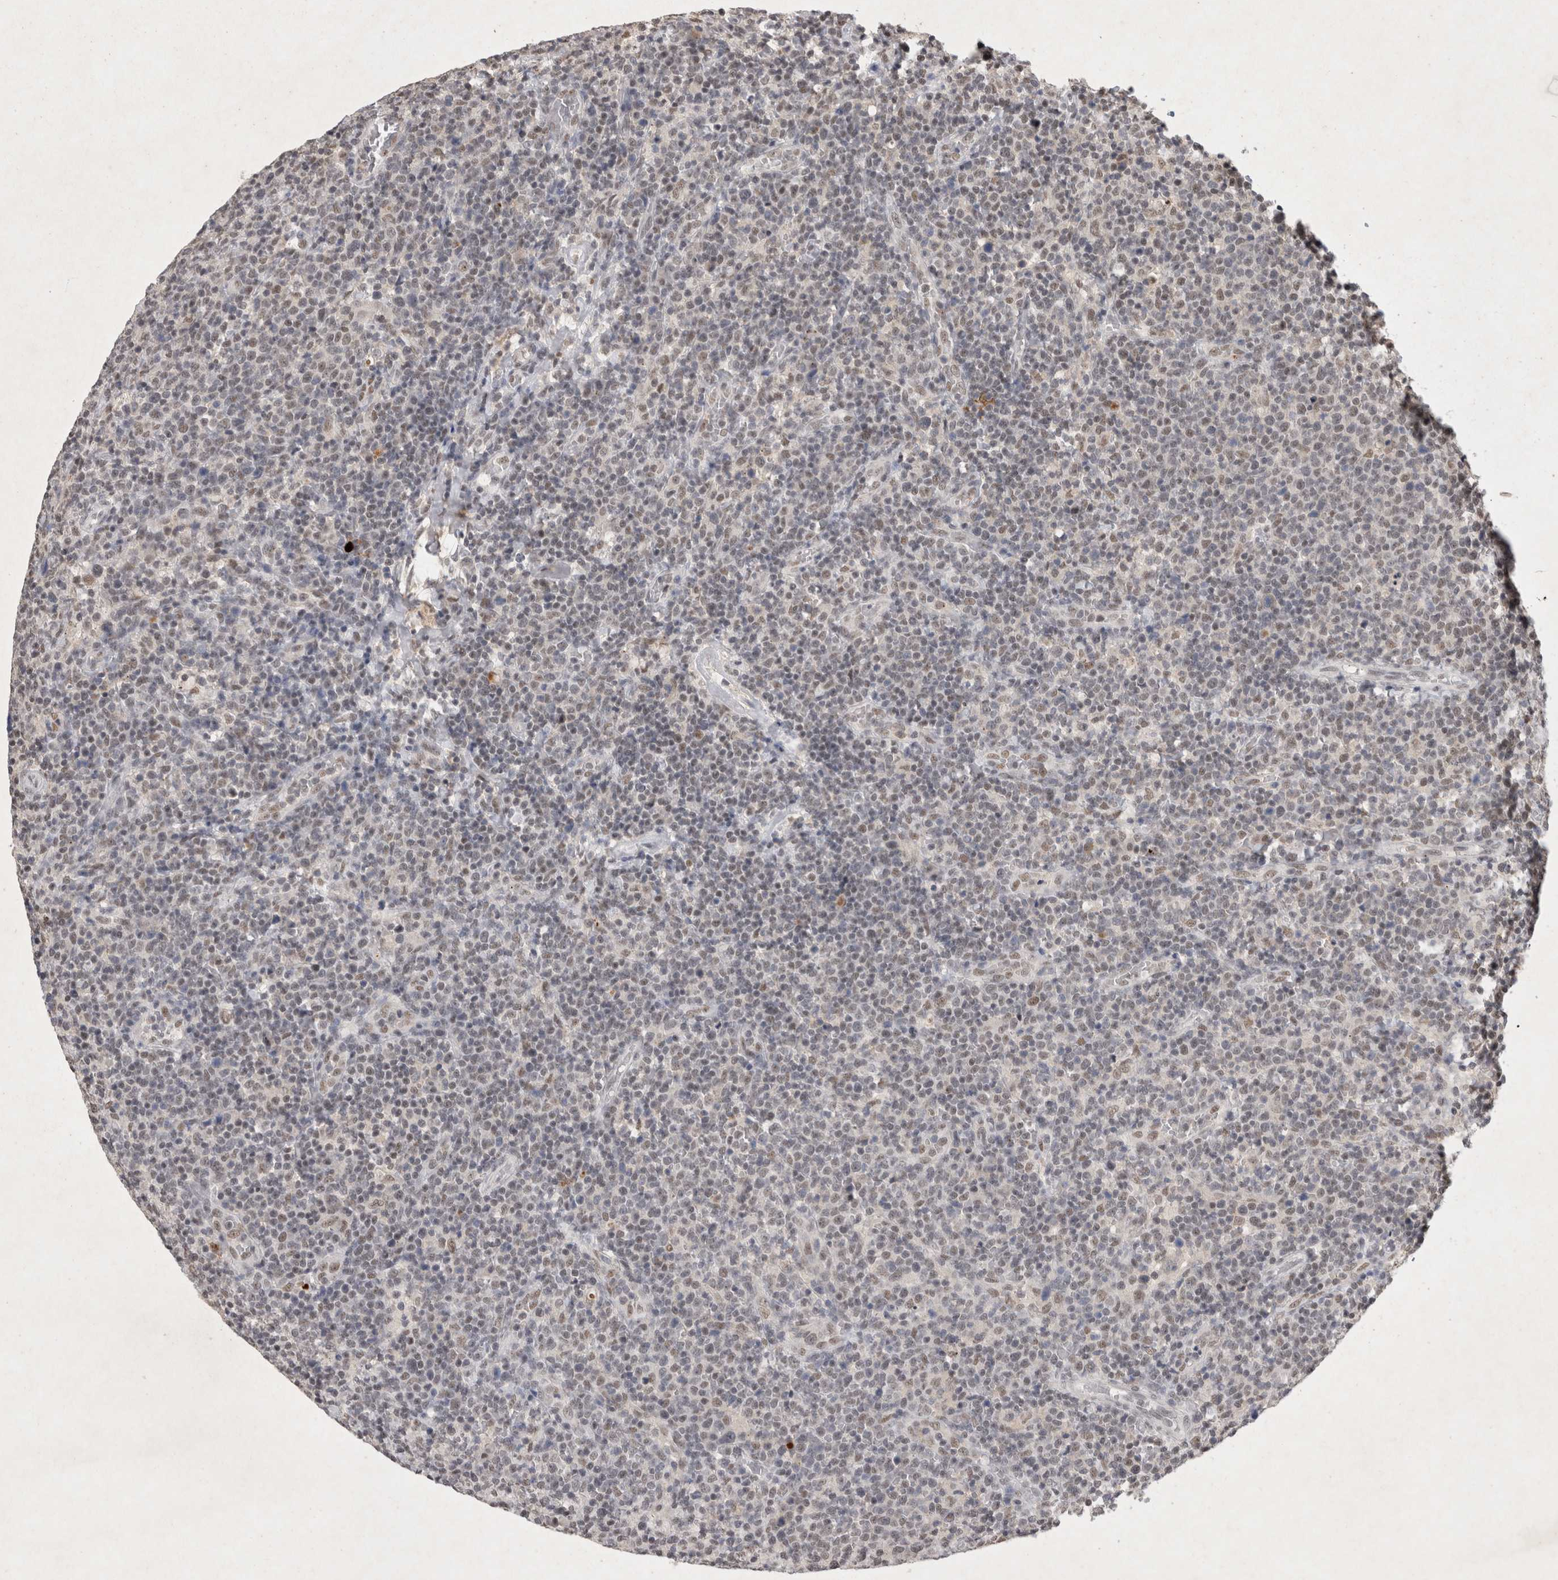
{"staining": {"intensity": "weak", "quantity": "<25%", "location": "nuclear"}, "tissue": "lymphoma", "cell_type": "Tumor cells", "image_type": "cancer", "snomed": [{"axis": "morphology", "description": "Malignant lymphoma, non-Hodgkin's type, High grade"}, {"axis": "topography", "description": "Lymph node"}], "caption": "An IHC photomicrograph of malignant lymphoma, non-Hodgkin's type (high-grade) is shown. There is no staining in tumor cells of malignant lymphoma, non-Hodgkin's type (high-grade).", "gene": "XRCC5", "patient": {"sex": "male", "age": 61}}